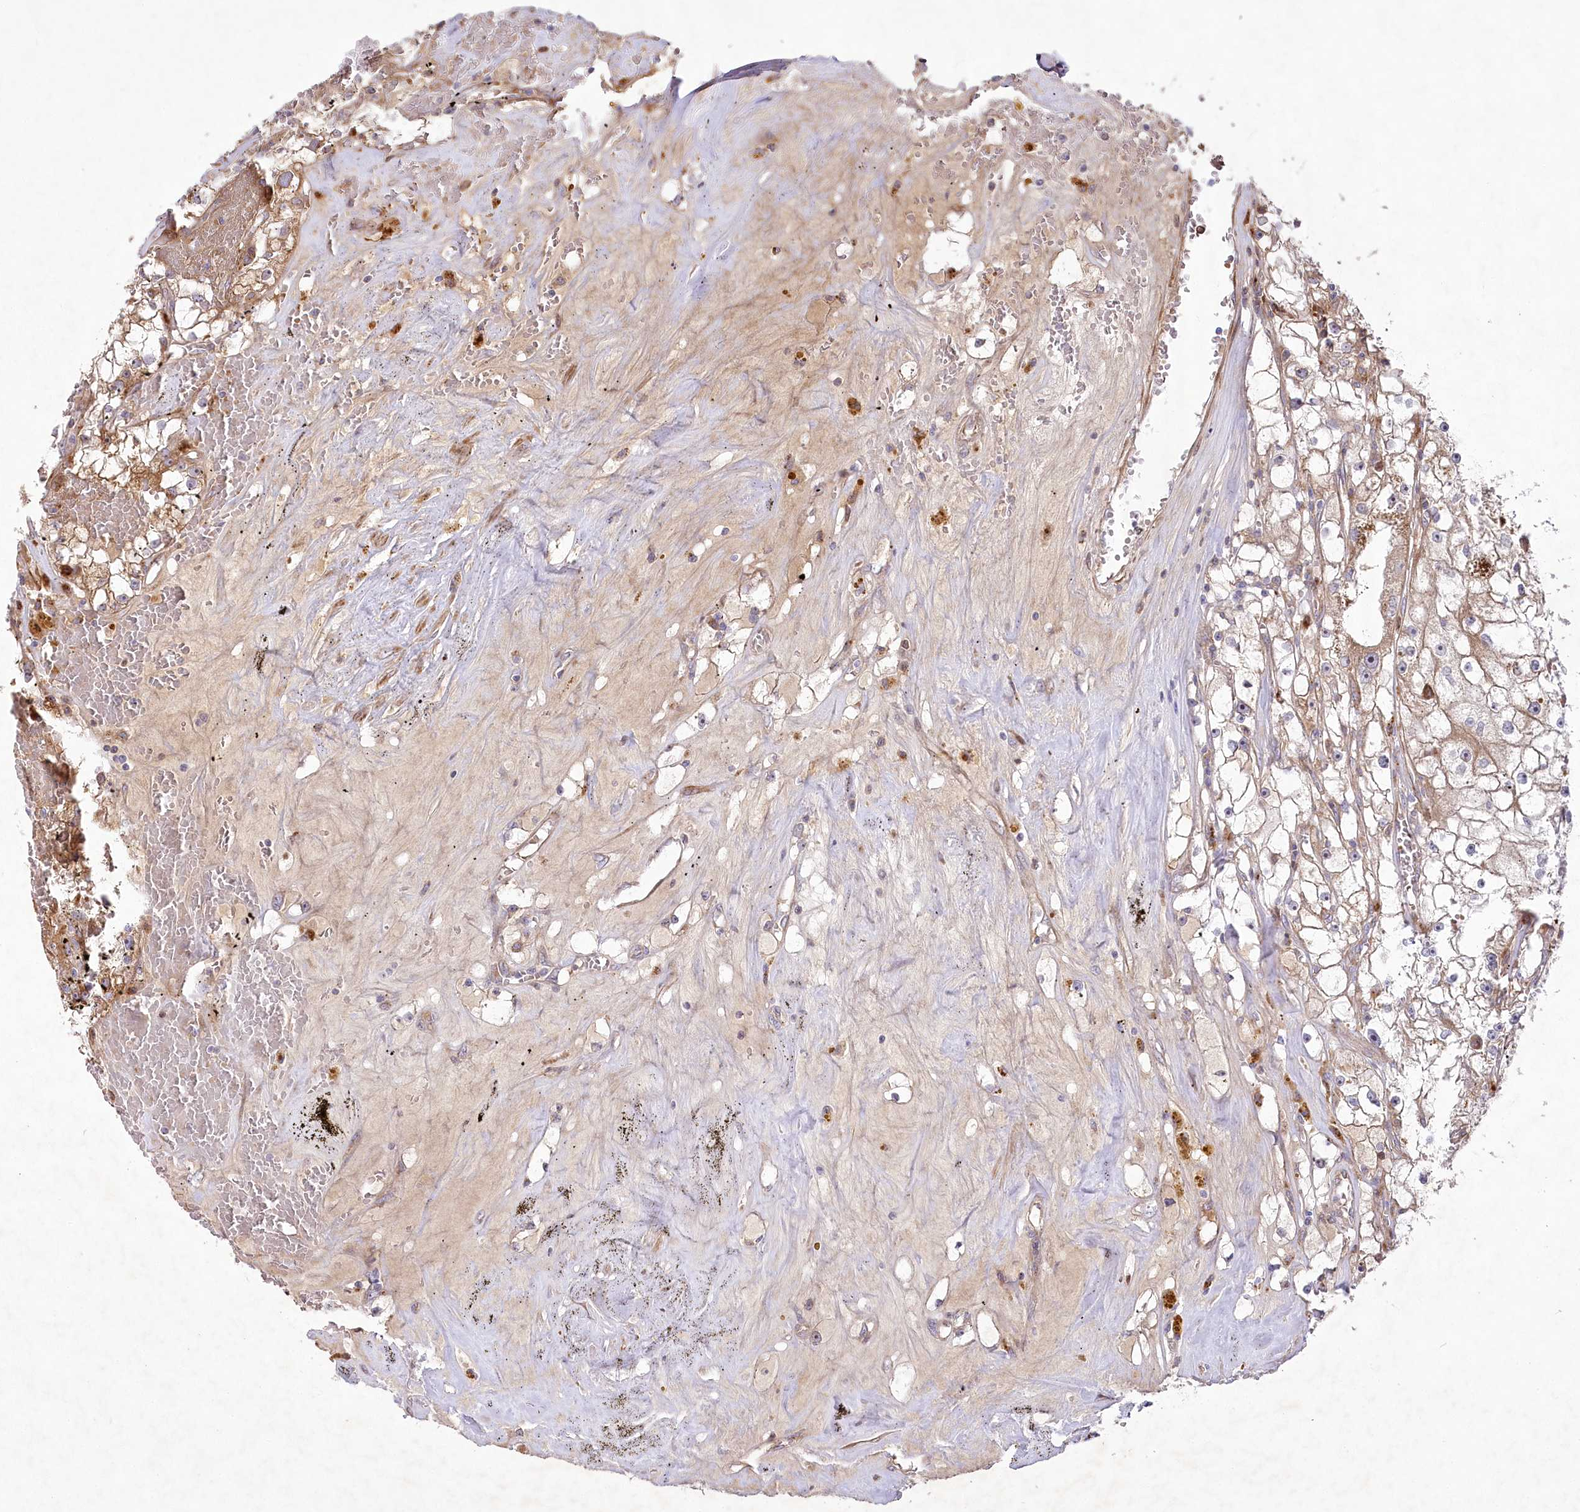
{"staining": {"intensity": "strong", "quantity": "<25%", "location": "cytoplasmic/membranous"}, "tissue": "renal cancer", "cell_type": "Tumor cells", "image_type": "cancer", "snomed": [{"axis": "morphology", "description": "Adenocarcinoma, NOS"}, {"axis": "topography", "description": "Kidney"}], "caption": "Strong cytoplasmic/membranous protein expression is appreciated in approximately <25% of tumor cells in adenocarcinoma (renal). (DAB (3,3'-diaminobenzidine) IHC, brown staining for protein, blue staining for nuclei).", "gene": "PSTK", "patient": {"sex": "male", "age": 56}}